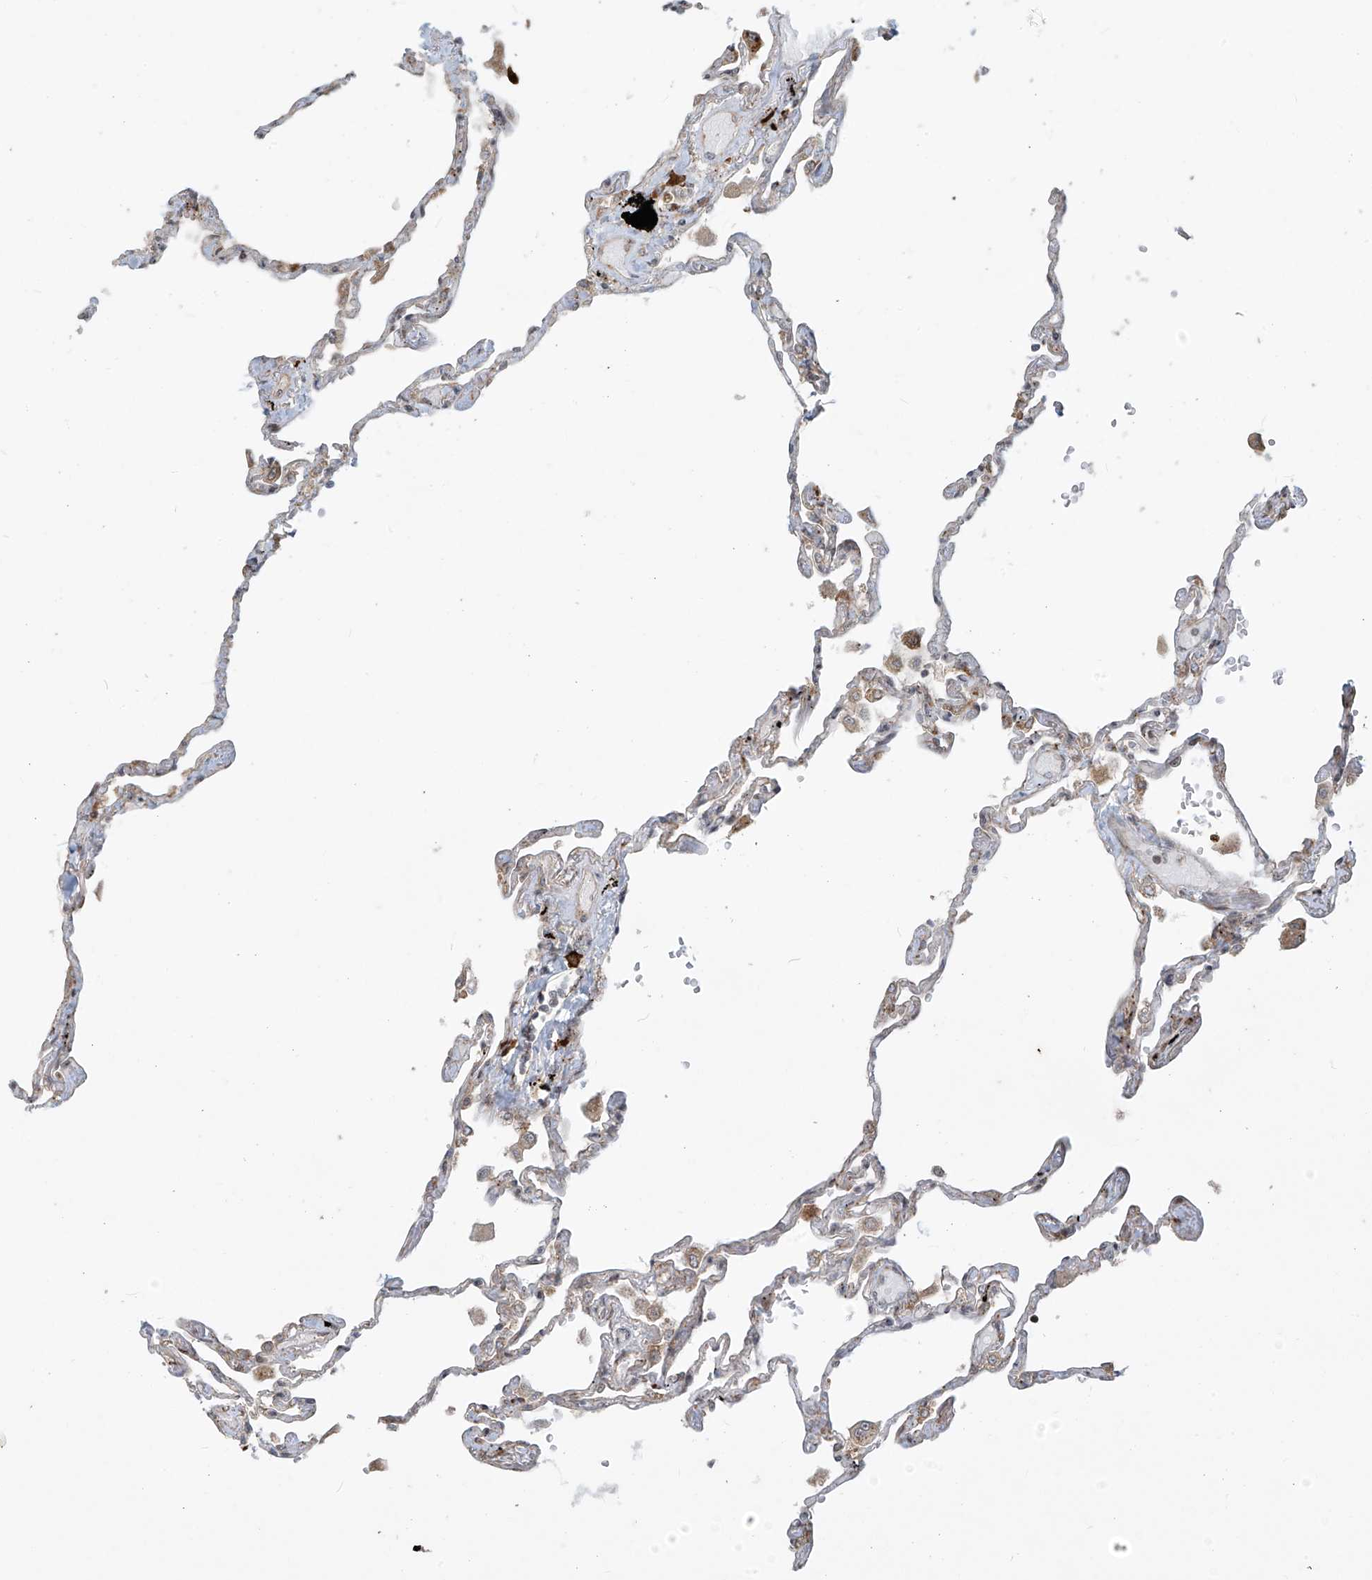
{"staining": {"intensity": "negative", "quantity": "none", "location": "none"}, "tissue": "lung", "cell_type": "Alveolar cells", "image_type": "normal", "snomed": [{"axis": "morphology", "description": "Normal tissue, NOS"}, {"axis": "topography", "description": "Lung"}], "caption": "An IHC histopathology image of unremarkable lung is shown. There is no staining in alveolar cells of lung.", "gene": "PLEKHM3", "patient": {"sex": "female", "age": 67}}